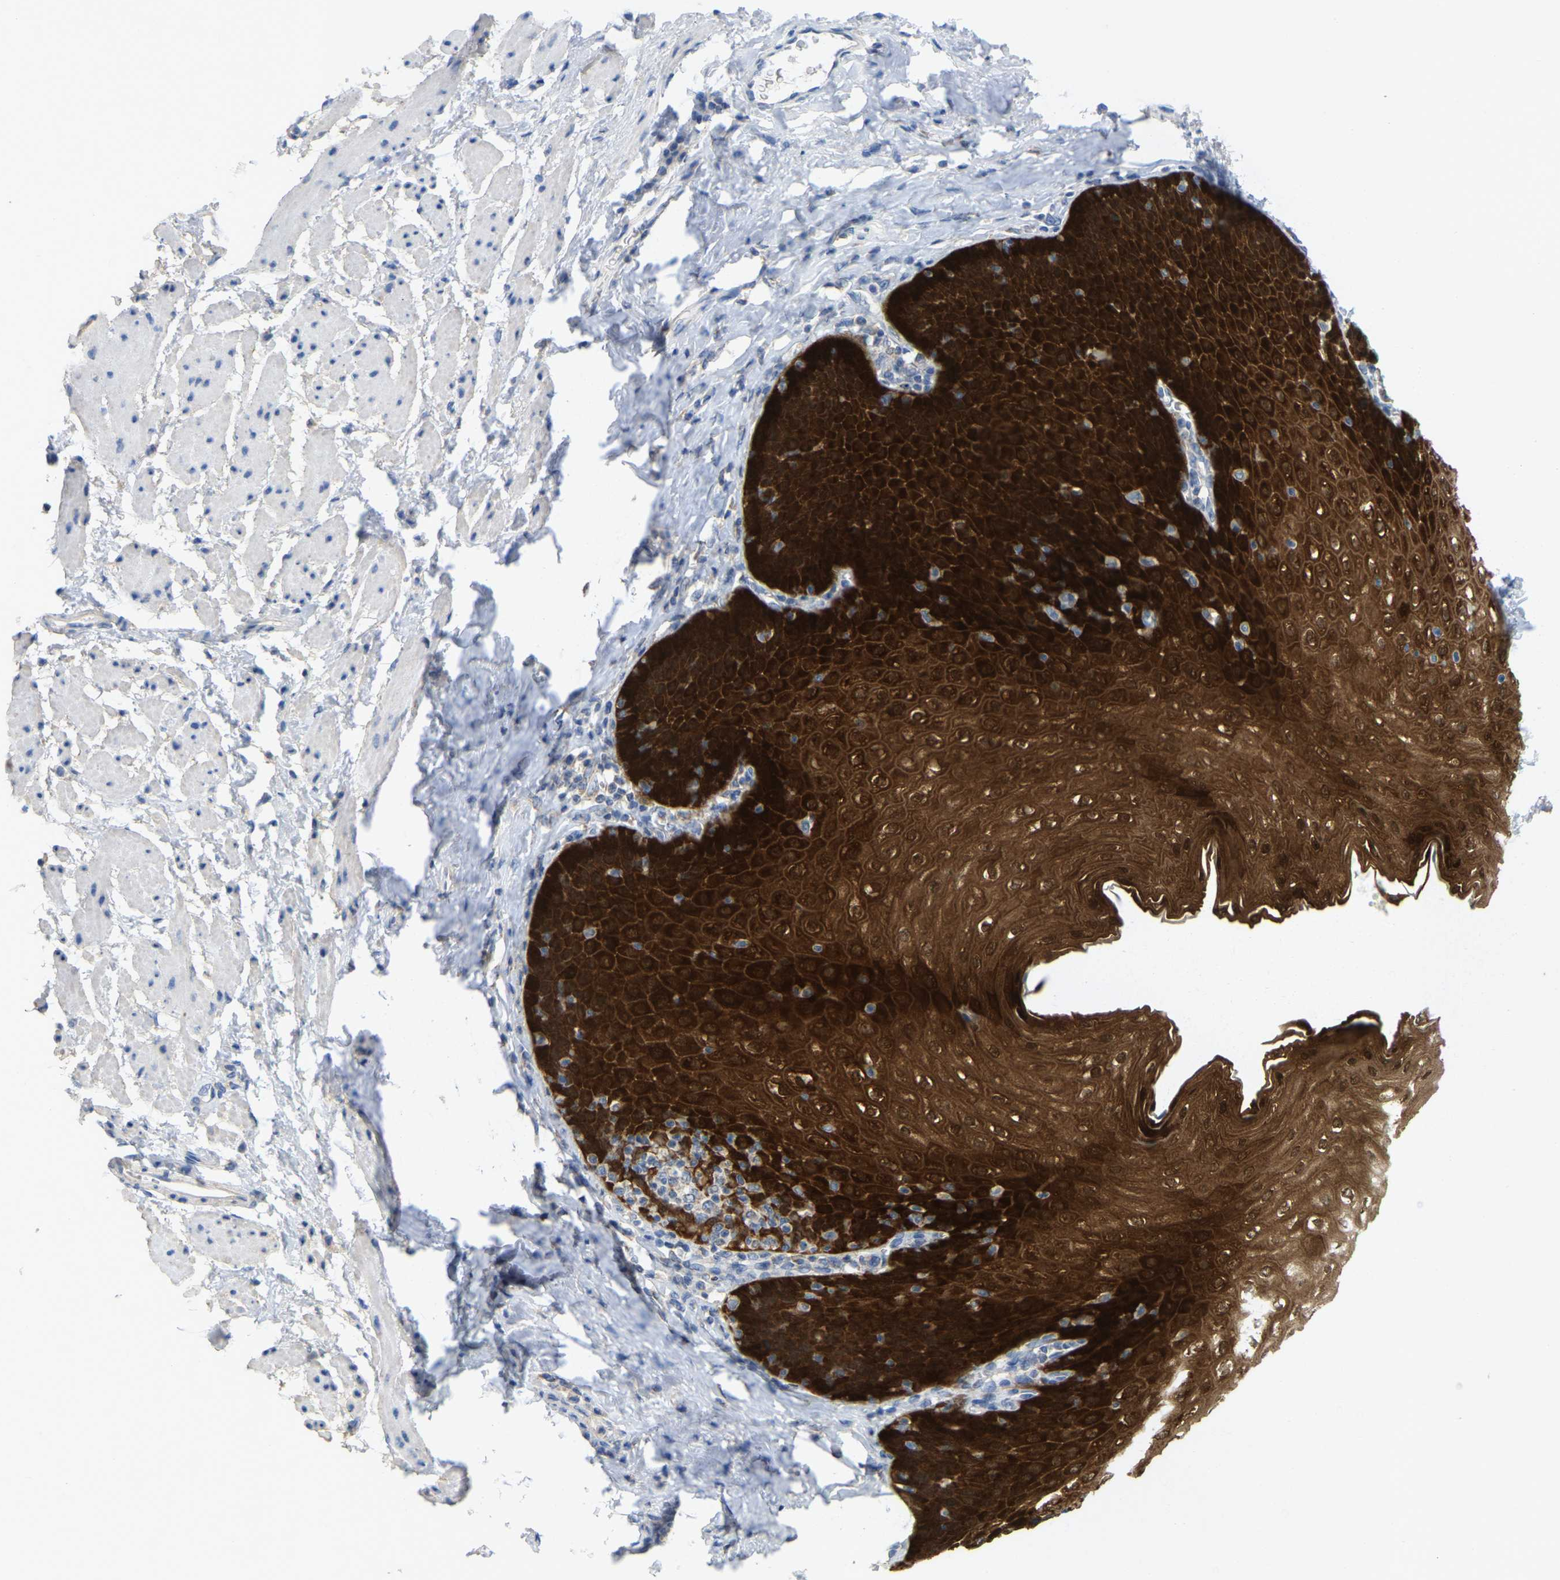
{"staining": {"intensity": "strong", "quantity": ">75%", "location": "cytoplasmic/membranous"}, "tissue": "esophagus", "cell_type": "Squamous epithelial cells", "image_type": "normal", "snomed": [{"axis": "morphology", "description": "Normal tissue, NOS"}, {"axis": "topography", "description": "Esophagus"}], "caption": "Esophagus stained with a brown dye displays strong cytoplasmic/membranous positive staining in about >75% of squamous epithelial cells.", "gene": "SERPINB5", "patient": {"sex": "female", "age": 61}}